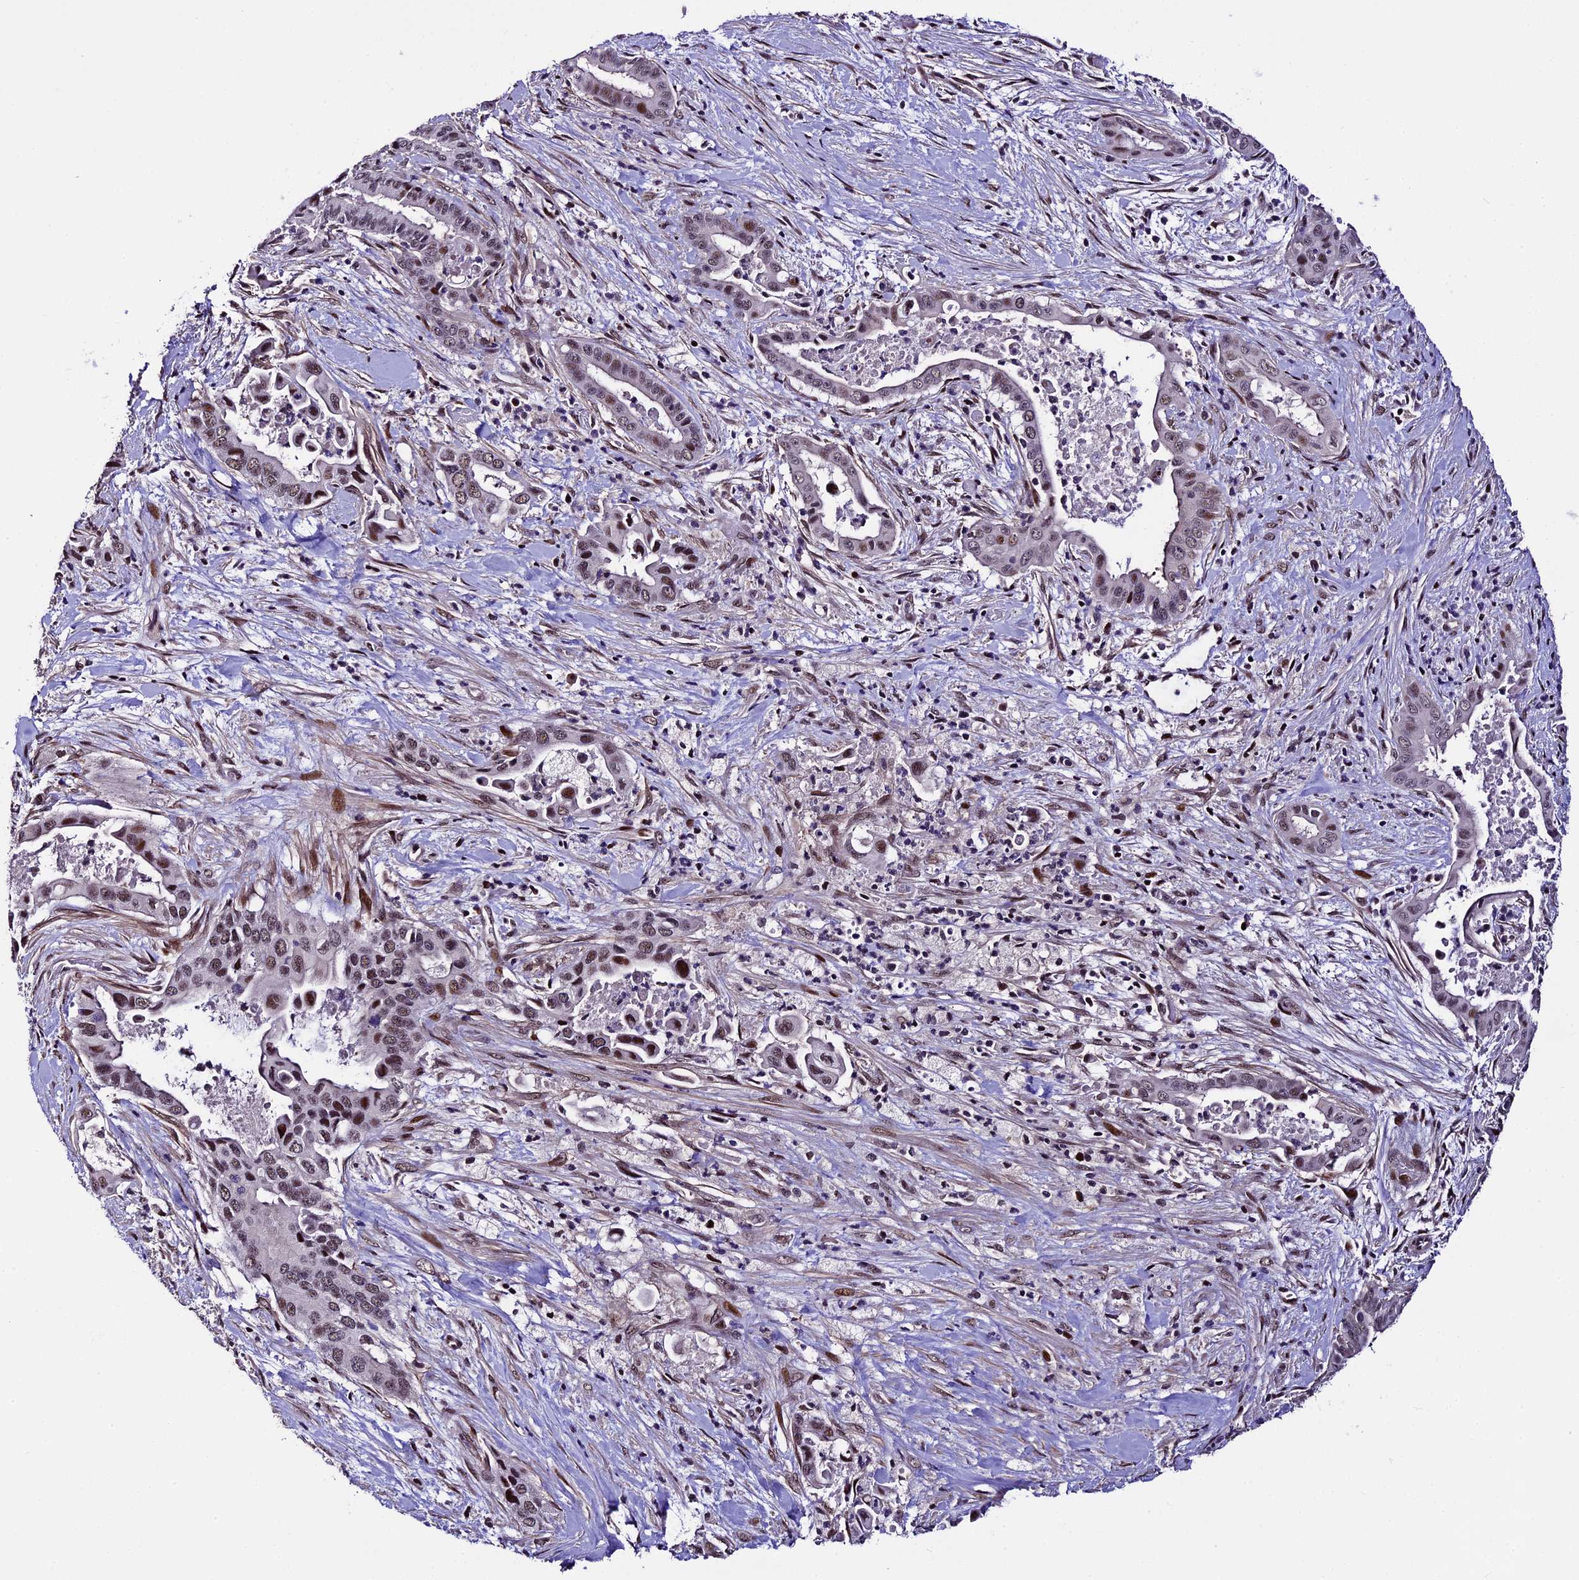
{"staining": {"intensity": "weak", "quantity": ">75%", "location": "nuclear"}, "tissue": "pancreatic cancer", "cell_type": "Tumor cells", "image_type": "cancer", "snomed": [{"axis": "morphology", "description": "Adenocarcinoma, NOS"}, {"axis": "topography", "description": "Pancreas"}], "caption": "Immunohistochemical staining of human adenocarcinoma (pancreatic) exhibits low levels of weak nuclear staining in approximately >75% of tumor cells.", "gene": "TCP11L2", "patient": {"sex": "female", "age": 77}}